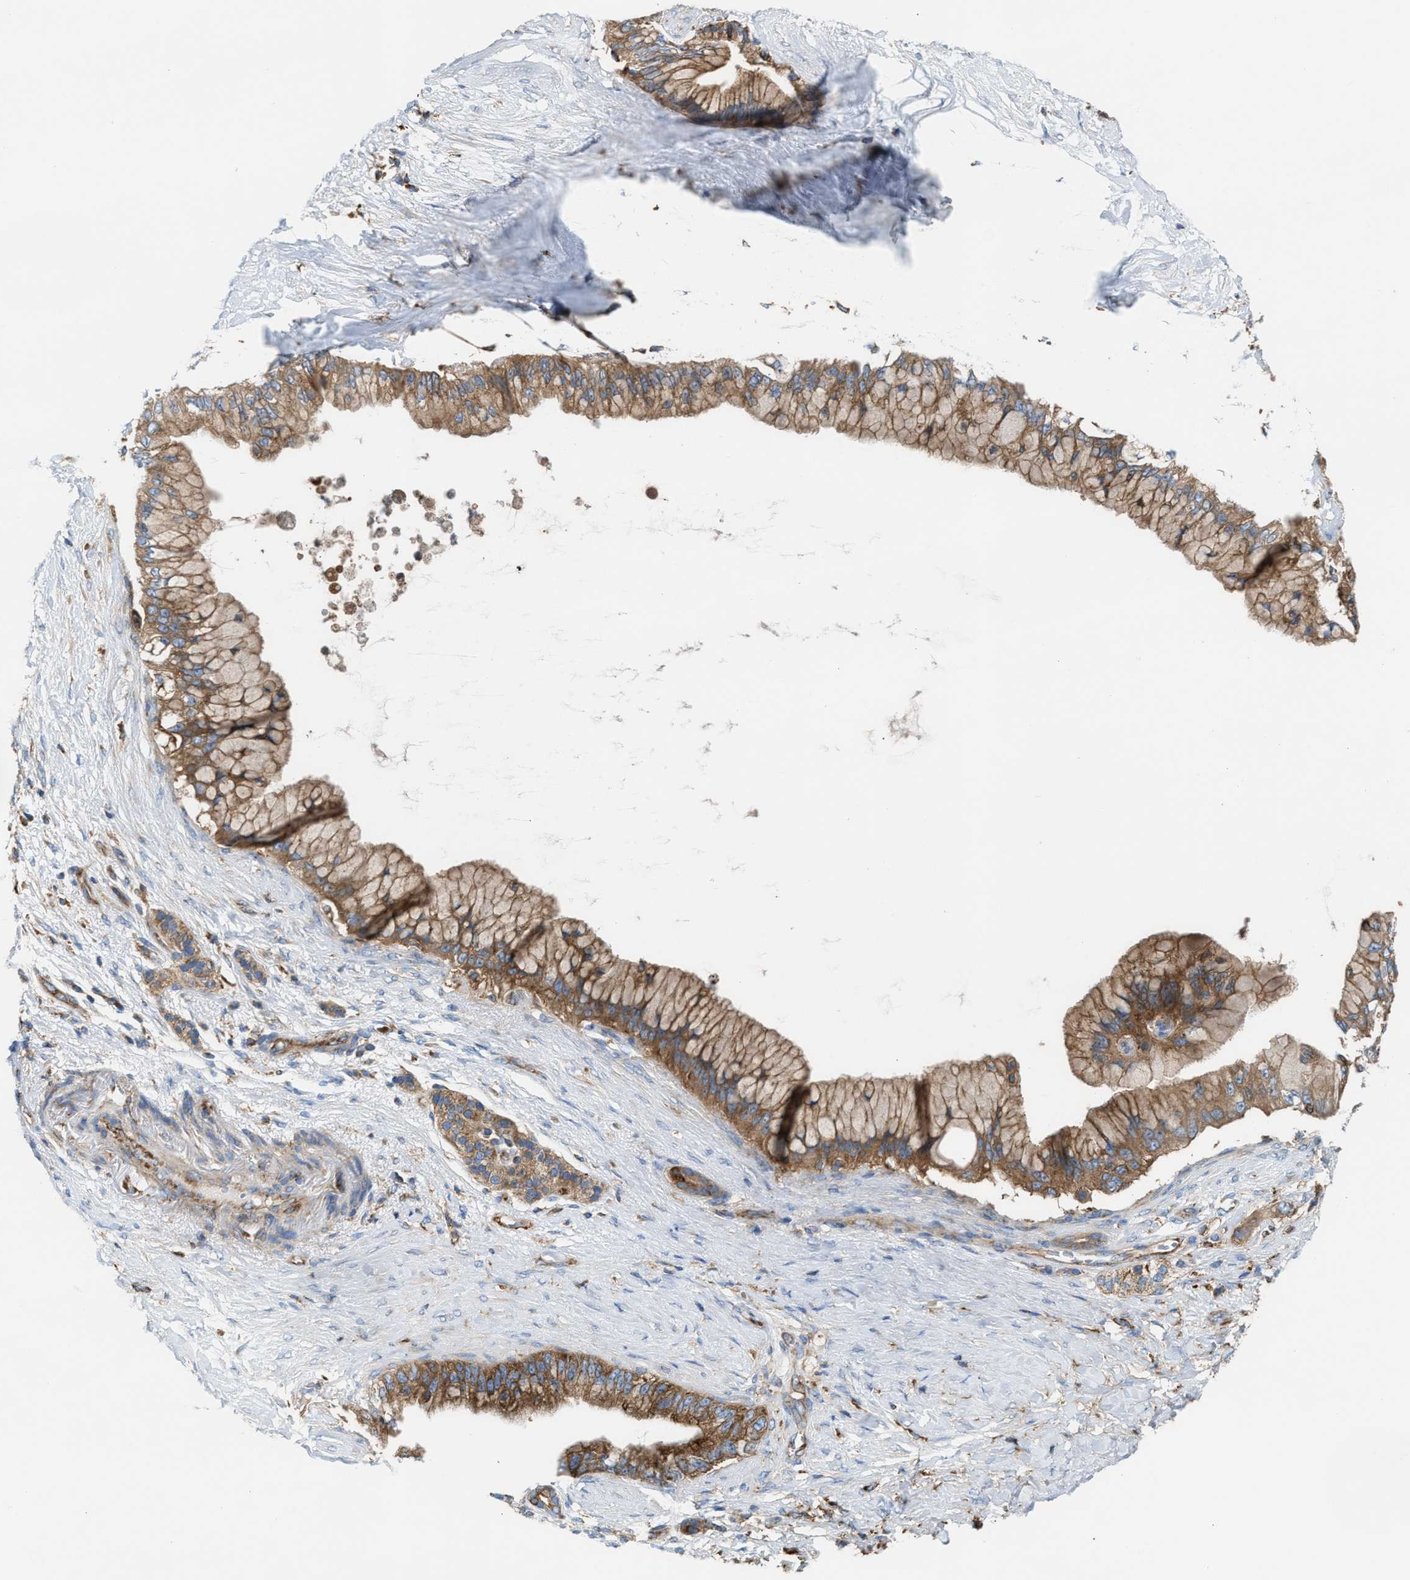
{"staining": {"intensity": "strong", "quantity": ">75%", "location": "cytoplasmic/membranous"}, "tissue": "pancreatic cancer", "cell_type": "Tumor cells", "image_type": "cancer", "snomed": [{"axis": "morphology", "description": "Adenocarcinoma, NOS"}, {"axis": "topography", "description": "Pancreas"}], "caption": "Pancreatic adenocarcinoma tissue shows strong cytoplasmic/membranous staining in approximately >75% of tumor cells", "gene": "TBC1D15", "patient": {"sex": "male", "age": 59}}